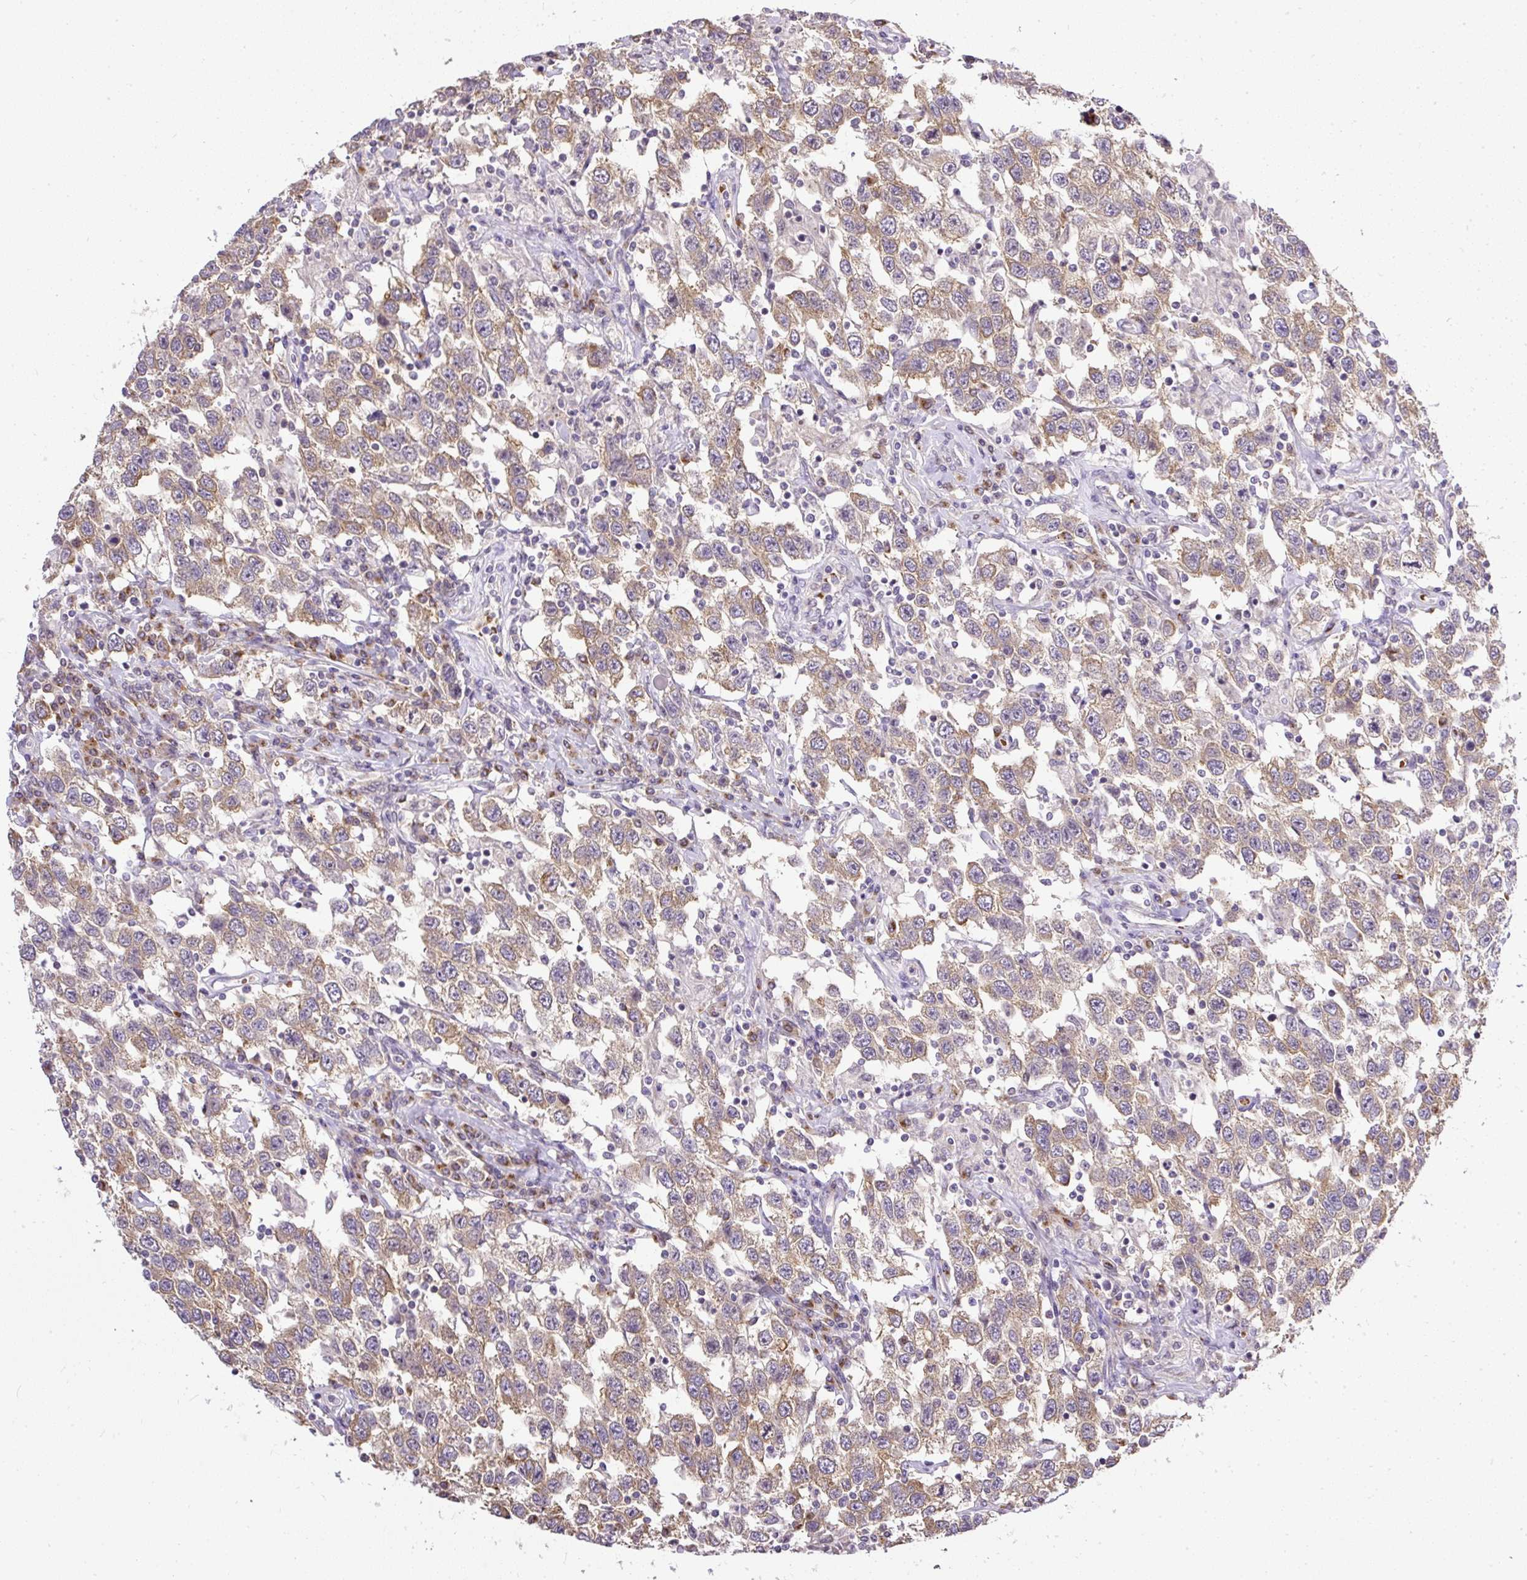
{"staining": {"intensity": "moderate", "quantity": ">75%", "location": "cytoplasmic/membranous"}, "tissue": "testis cancer", "cell_type": "Tumor cells", "image_type": "cancer", "snomed": [{"axis": "morphology", "description": "Seminoma, NOS"}, {"axis": "topography", "description": "Testis"}], "caption": "Protein analysis of testis cancer (seminoma) tissue reveals moderate cytoplasmic/membranous positivity in about >75% of tumor cells.", "gene": "SMC4", "patient": {"sex": "male", "age": 41}}